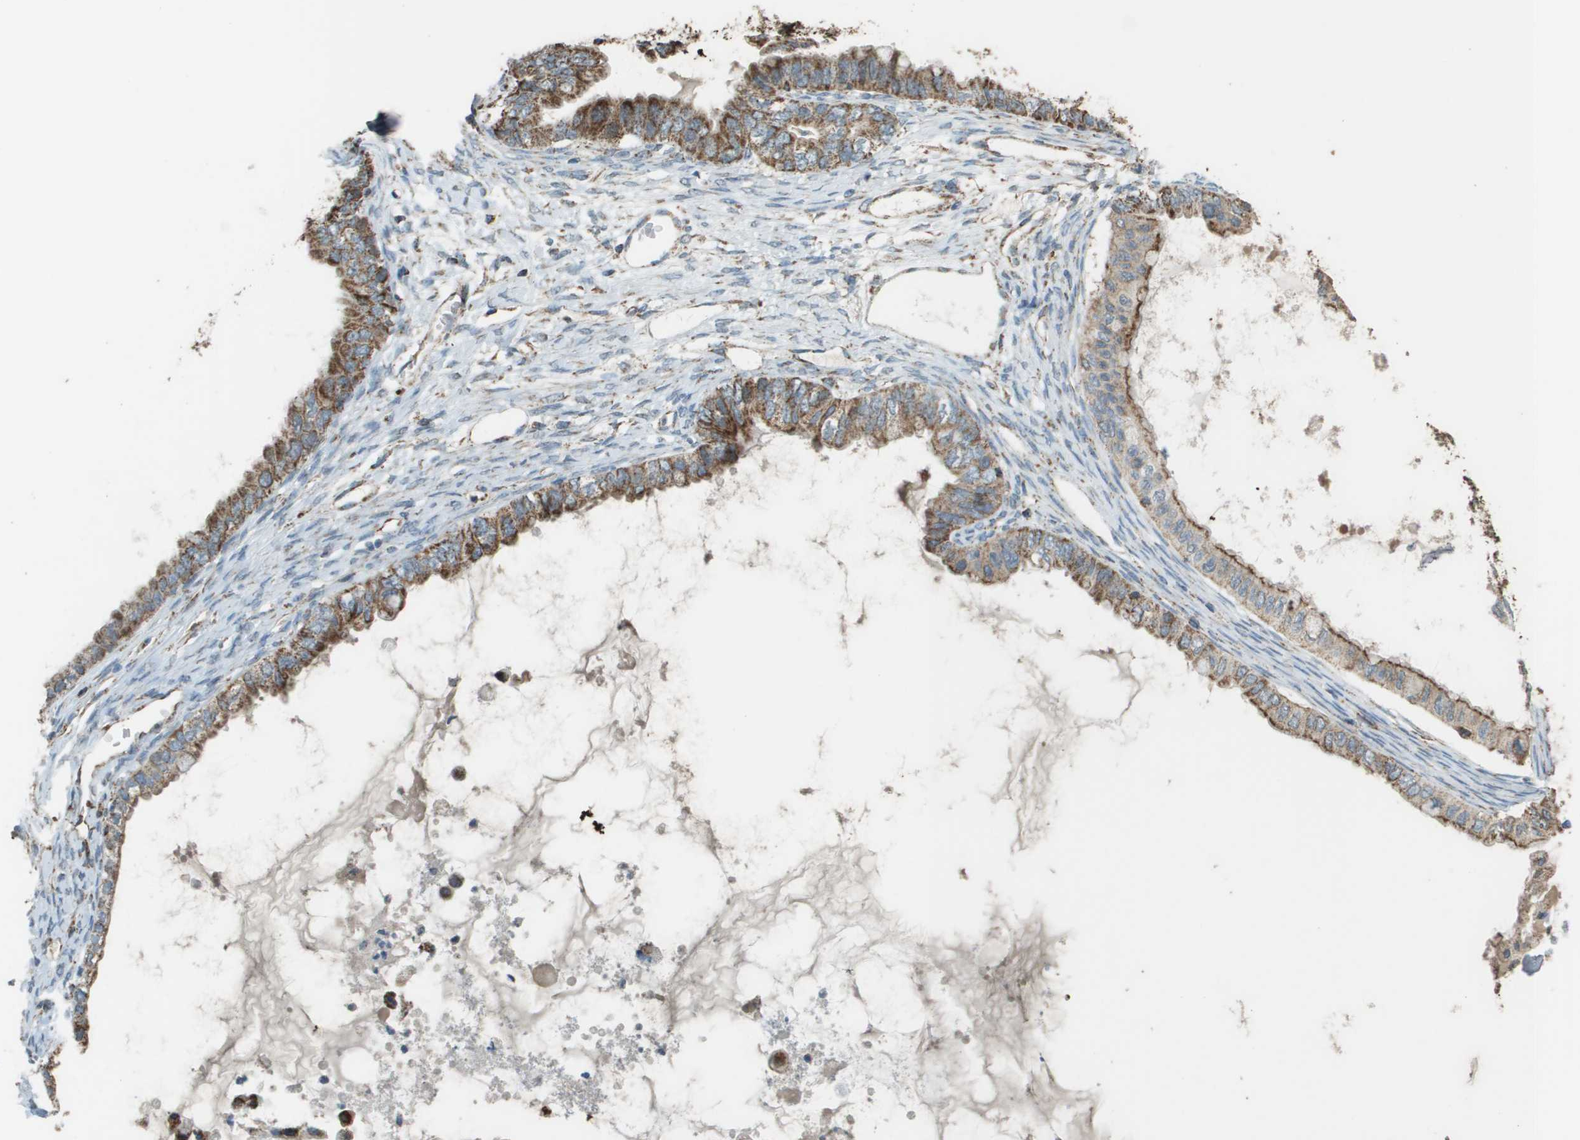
{"staining": {"intensity": "moderate", "quantity": ">75%", "location": "cytoplasmic/membranous"}, "tissue": "ovarian cancer", "cell_type": "Tumor cells", "image_type": "cancer", "snomed": [{"axis": "morphology", "description": "Cystadenocarcinoma, mucinous, NOS"}, {"axis": "topography", "description": "Ovary"}], "caption": "Immunohistochemistry (IHC) micrograph of human ovarian cancer (mucinous cystadenocarcinoma) stained for a protein (brown), which displays medium levels of moderate cytoplasmic/membranous staining in approximately >75% of tumor cells.", "gene": "FH", "patient": {"sex": "female", "age": 80}}